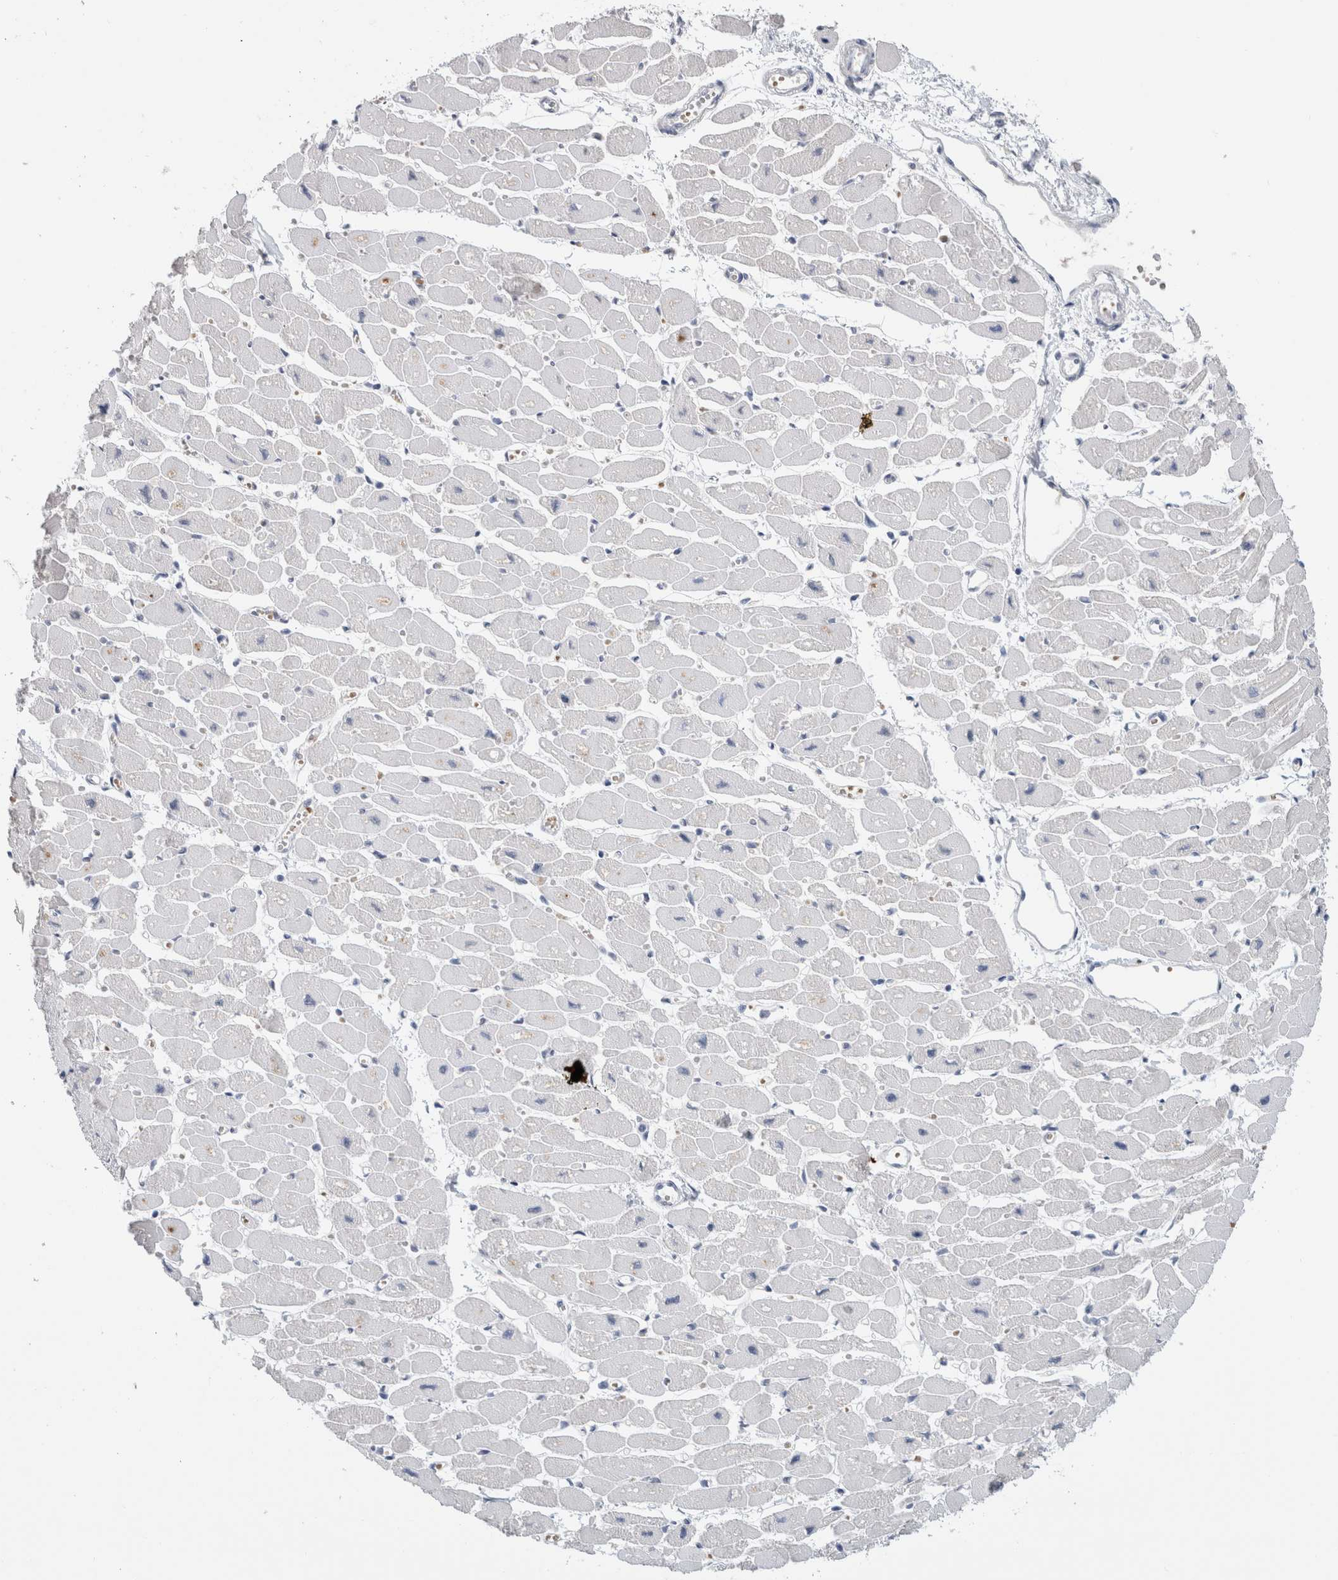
{"staining": {"intensity": "weak", "quantity": "<25%", "location": "cytoplasmic/membranous"}, "tissue": "heart muscle", "cell_type": "Cardiomyocytes", "image_type": "normal", "snomed": [{"axis": "morphology", "description": "Normal tissue, NOS"}, {"axis": "topography", "description": "Heart"}], "caption": "The image shows no significant positivity in cardiomyocytes of heart muscle.", "gene": "SCGB1A1", "patient": {"sex": "female", "age": 54}}